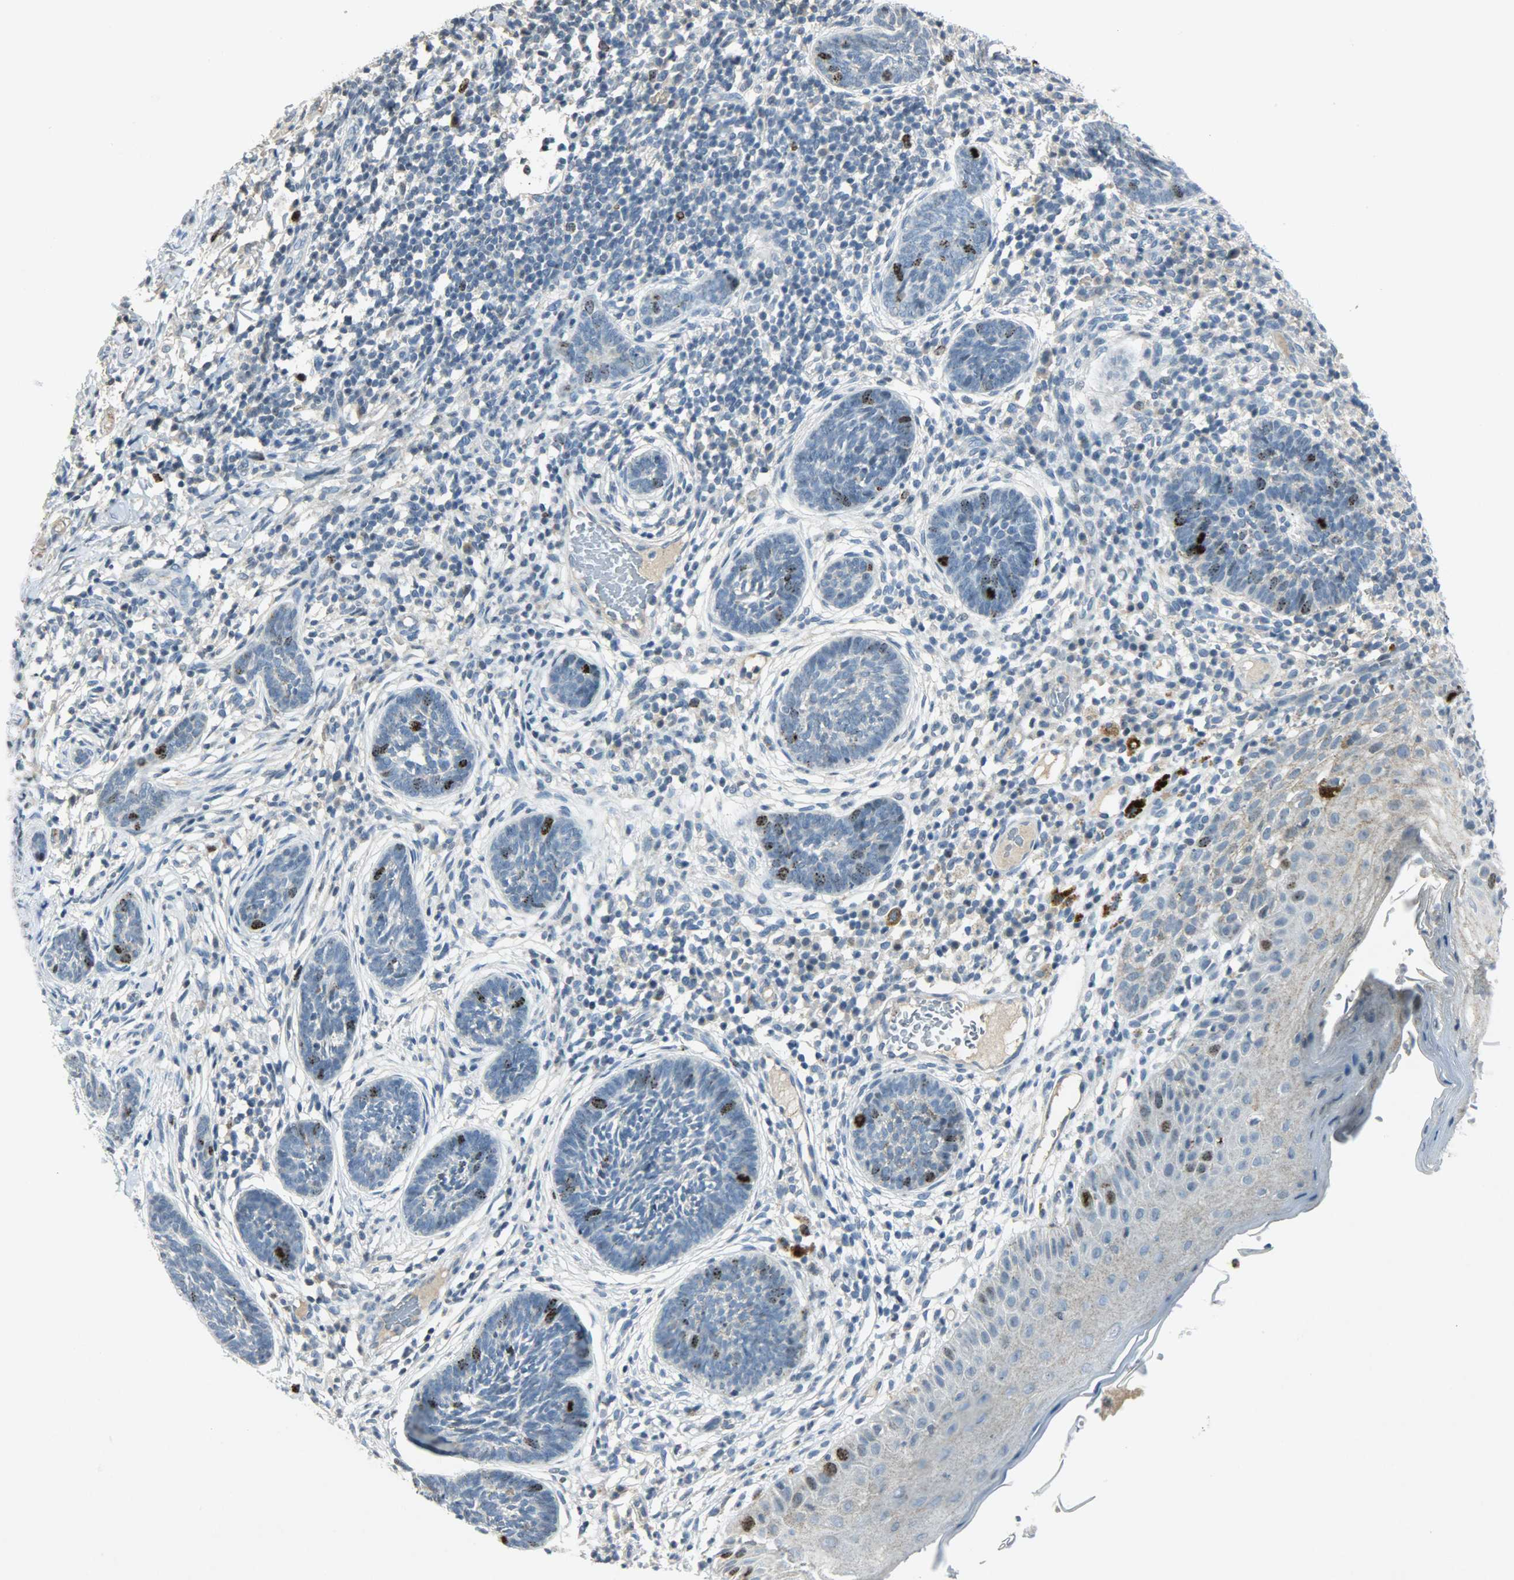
{"staining": {"intensity": "strong", "quantity": "<25%", "location": "nuclear"}, "tissue": "skin cancer", "cell_type": "Tumor cells", "image_type": "cancer", "snomed": [{"axis": "morphology", "description": "Normal tissue, NOS"}, {"axis": "morphology", "description": "Basal cell carcinoma"}, {"axis": "topography", "description": "Skin"}], "caption": "Immunohistochemical staining of skin cancer (basal cell carcinoma) exhibits medium levels of strong nuclear protein expression in about <25% of tumor cells.", "gene": "AURKB", "patient": {"sex": "male", "age": 87}}